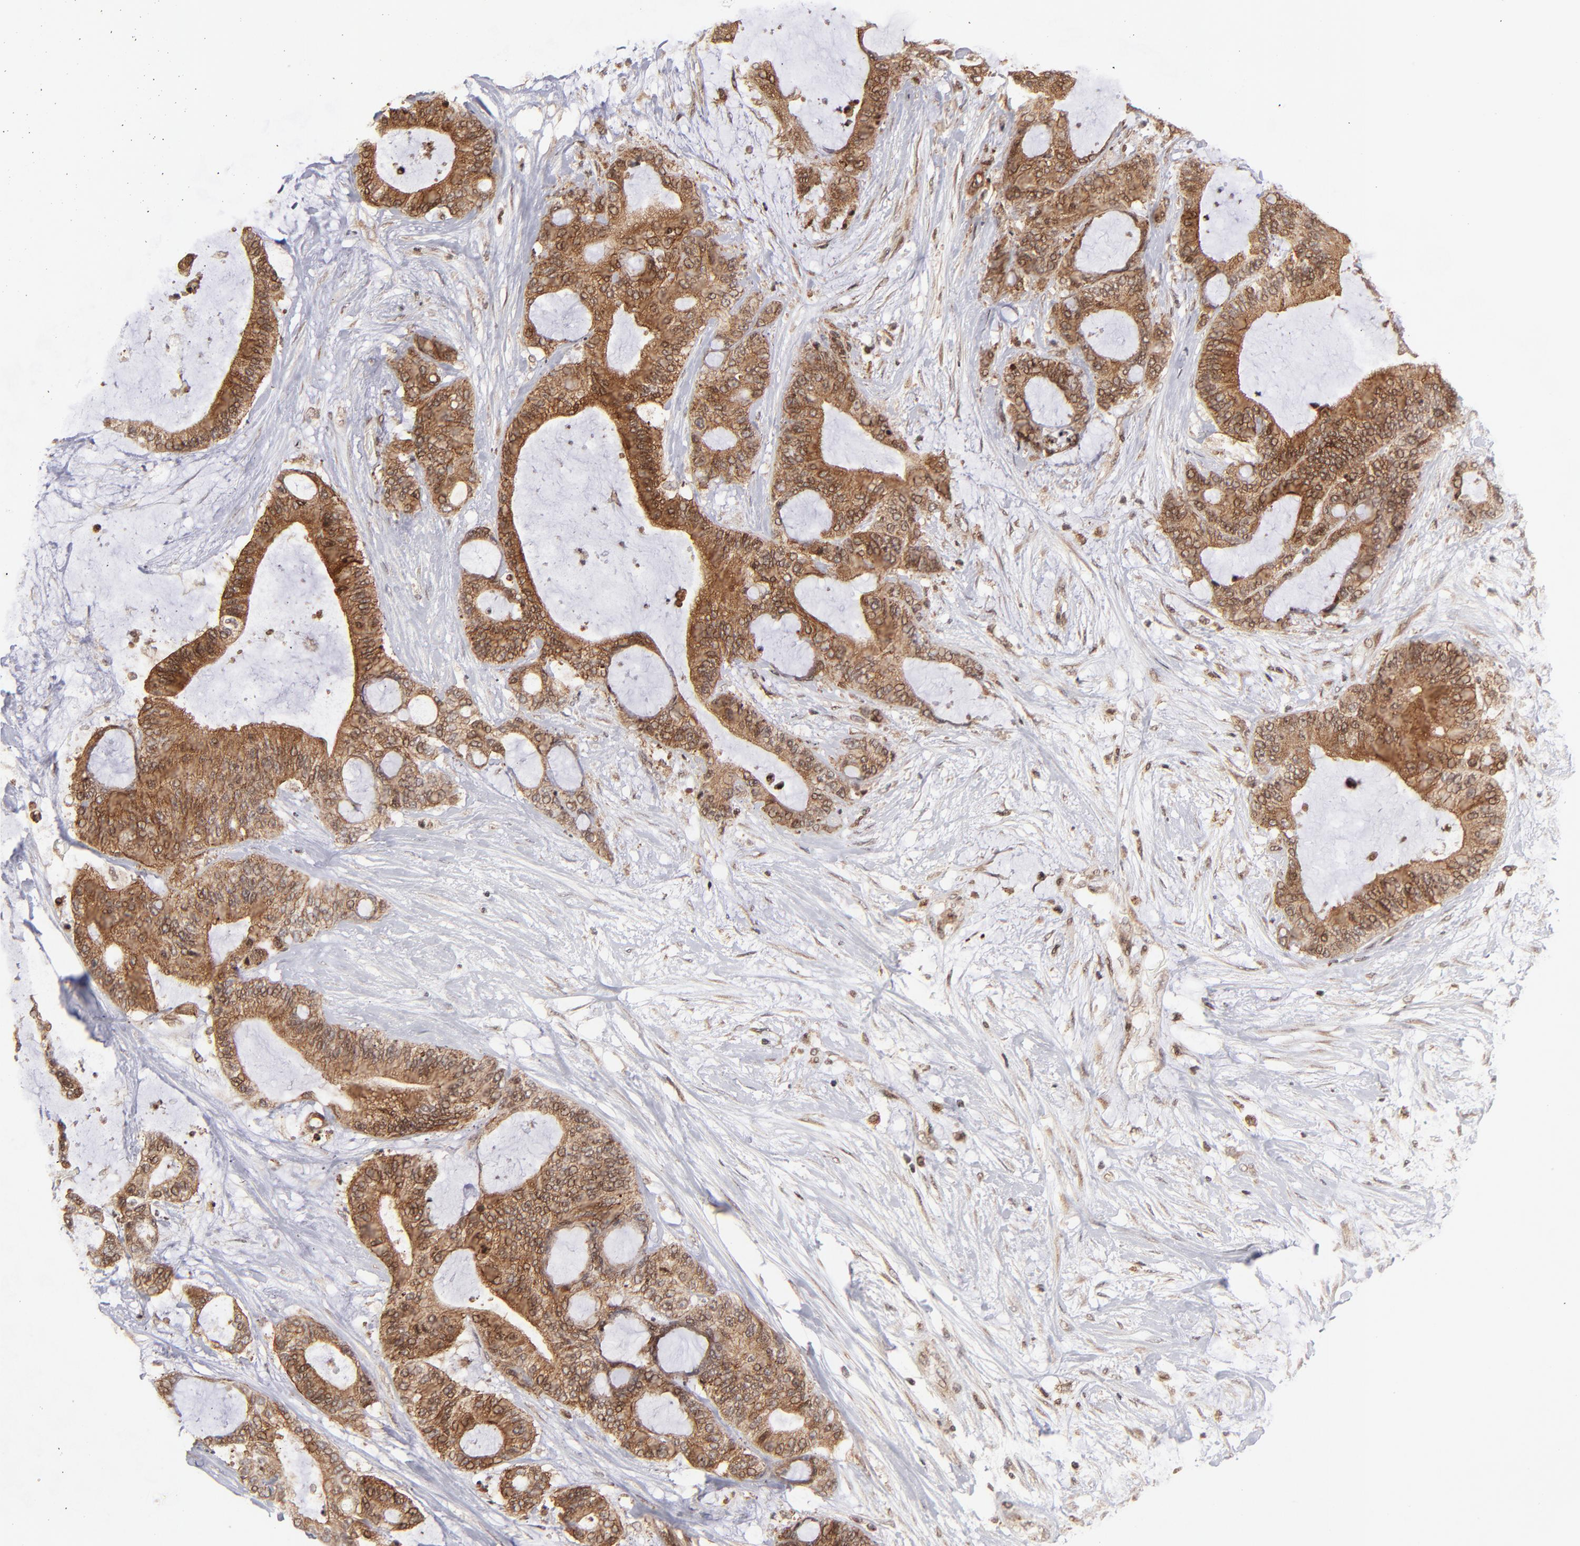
{"staining": {"intensity": "strong", "quantity": ">75%", "location": "cytoplasmic/membranous,nuclear"}, "tissue": "liver cancer", "cell_type": "Tumor cells", "image_type": "cancer", "snomed": [{"axis": "morphology", "description": "Cholangiocarcinoma"}, {"axis": "topography", "description": "Liver"}], "caption": "Protein staining demonstrates strong cytoplasmic/membranous and nuclear expression in approximately >75% of tumor cells in liver cancer (cholangiocarcinoma).", "gene": "RGS6", "patient": {"sex": "female", "age": 73}}